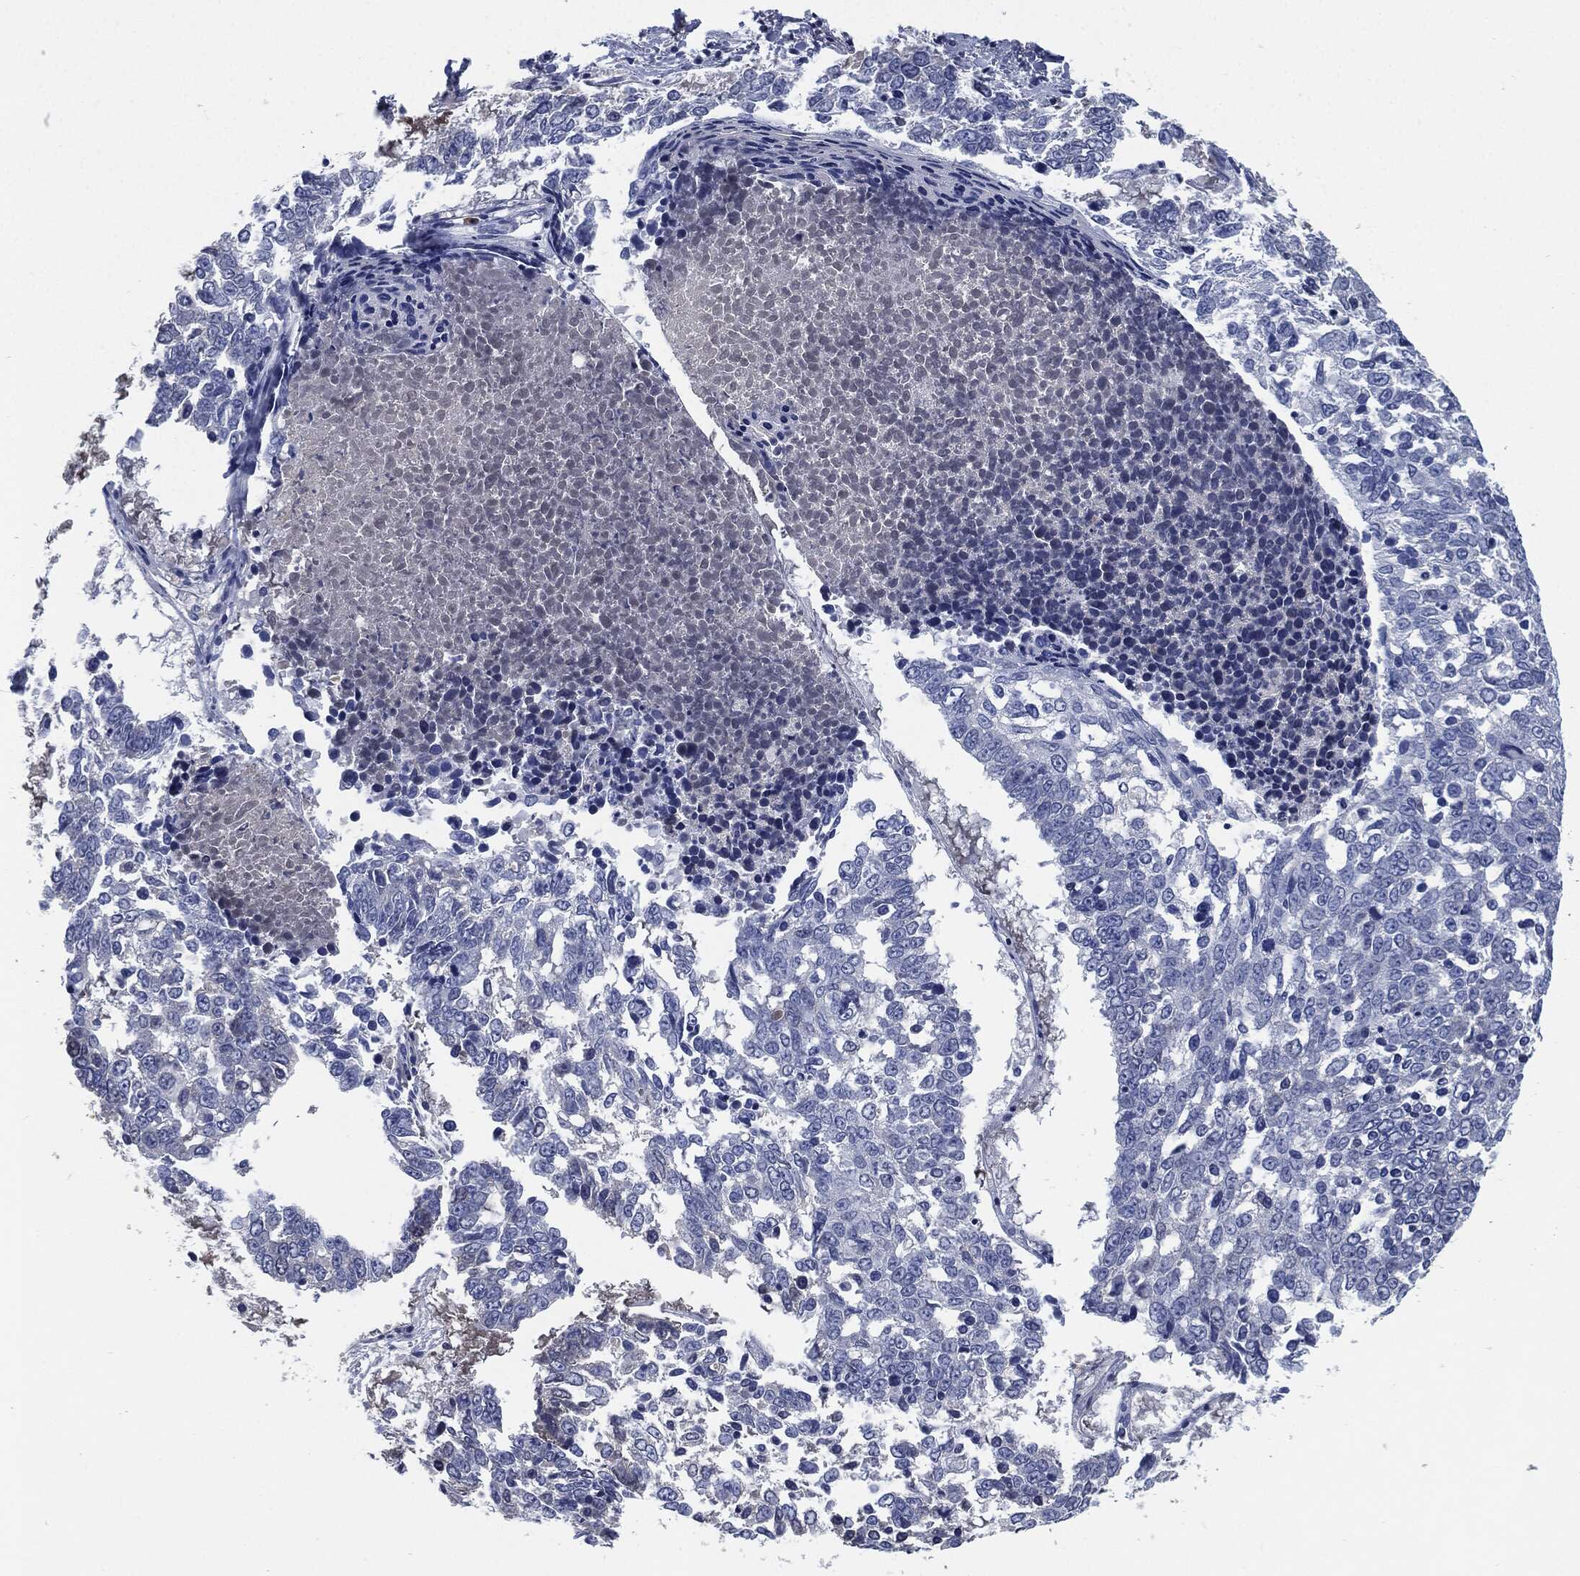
{"staining": {"intensity": "negative", "quantity": "none", "location": "none"}, "tissue": "lung cancer", "cell_type": "Tumor cells", "image_type": "cancer", "snomed": [{"axis": "morphology", "description": "Squamous cell carcinoma, NOS"}, {"axis": "topography", "description": "Lung"}], "caption": "High power microscopy image of an immunohistochemistry histopathology image of lung cancer, revealing no significant expression in tumor cells. (DAB immunohistochemistry (IHC) visualized using brightfield microscopy, high magnification).", "gene": "CD27", "patient": {"sex": "male", "age": 82}}